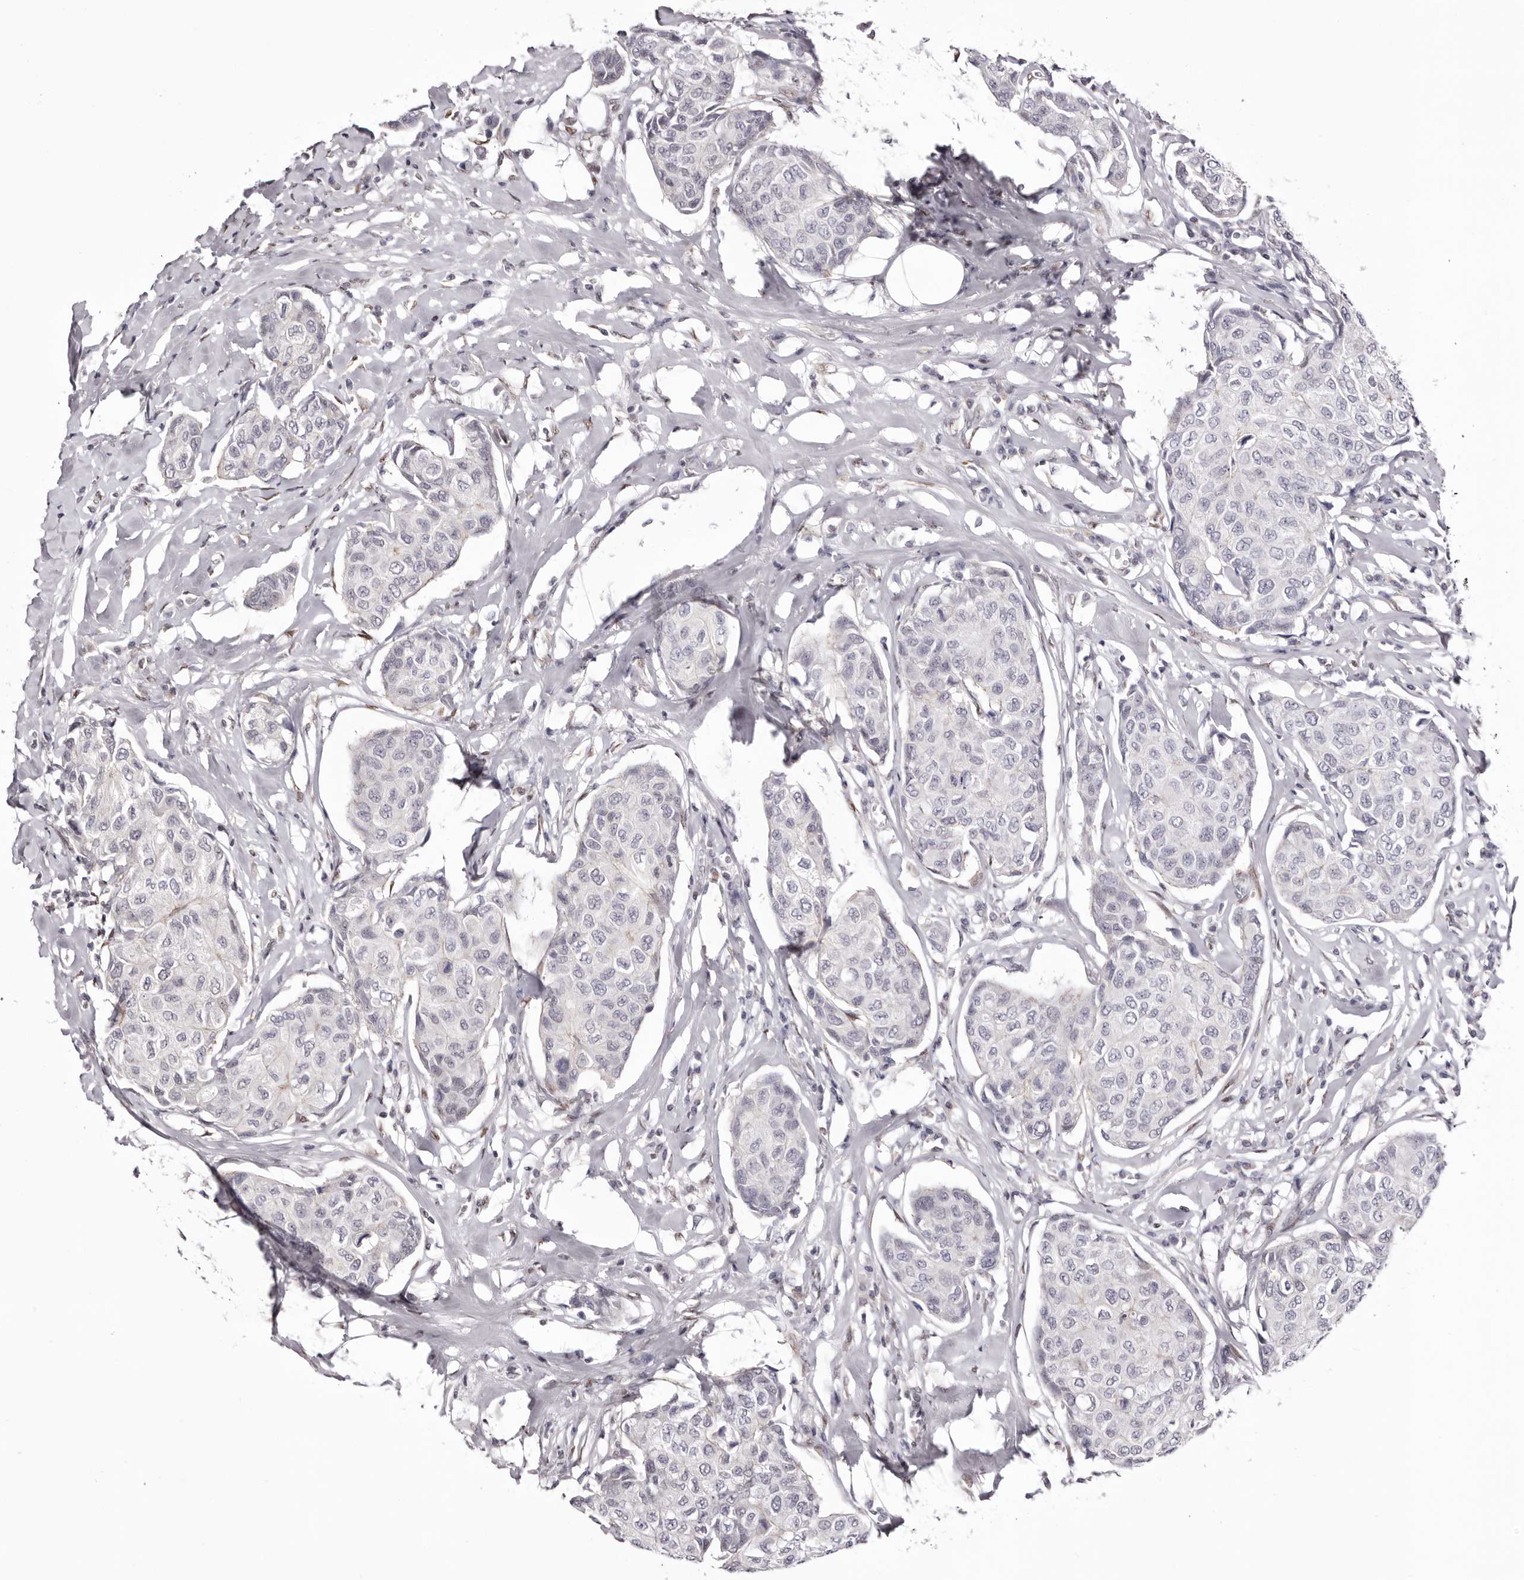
{"staining": {"intensity": "negative", "quantity": "none", "location": "none"}, "tissue": "breast cancer", "cell_type": "Tumor cells", "image_type": "cancer", "snomed": [{"axis": "morphology", "description": "Duct carcinoma"}, {"axis": "topography", "description": "Breast"}], "caption": "An immunohistochemistry (IHC) photomicrograph of infiltrating ductal carcinoma (breast) is shown. There is no staining in tumor cells of infiltrating ductal carcinoma (breast).", "gene": "FBXO5", "patient": {"sex": "female", "age": 80}}